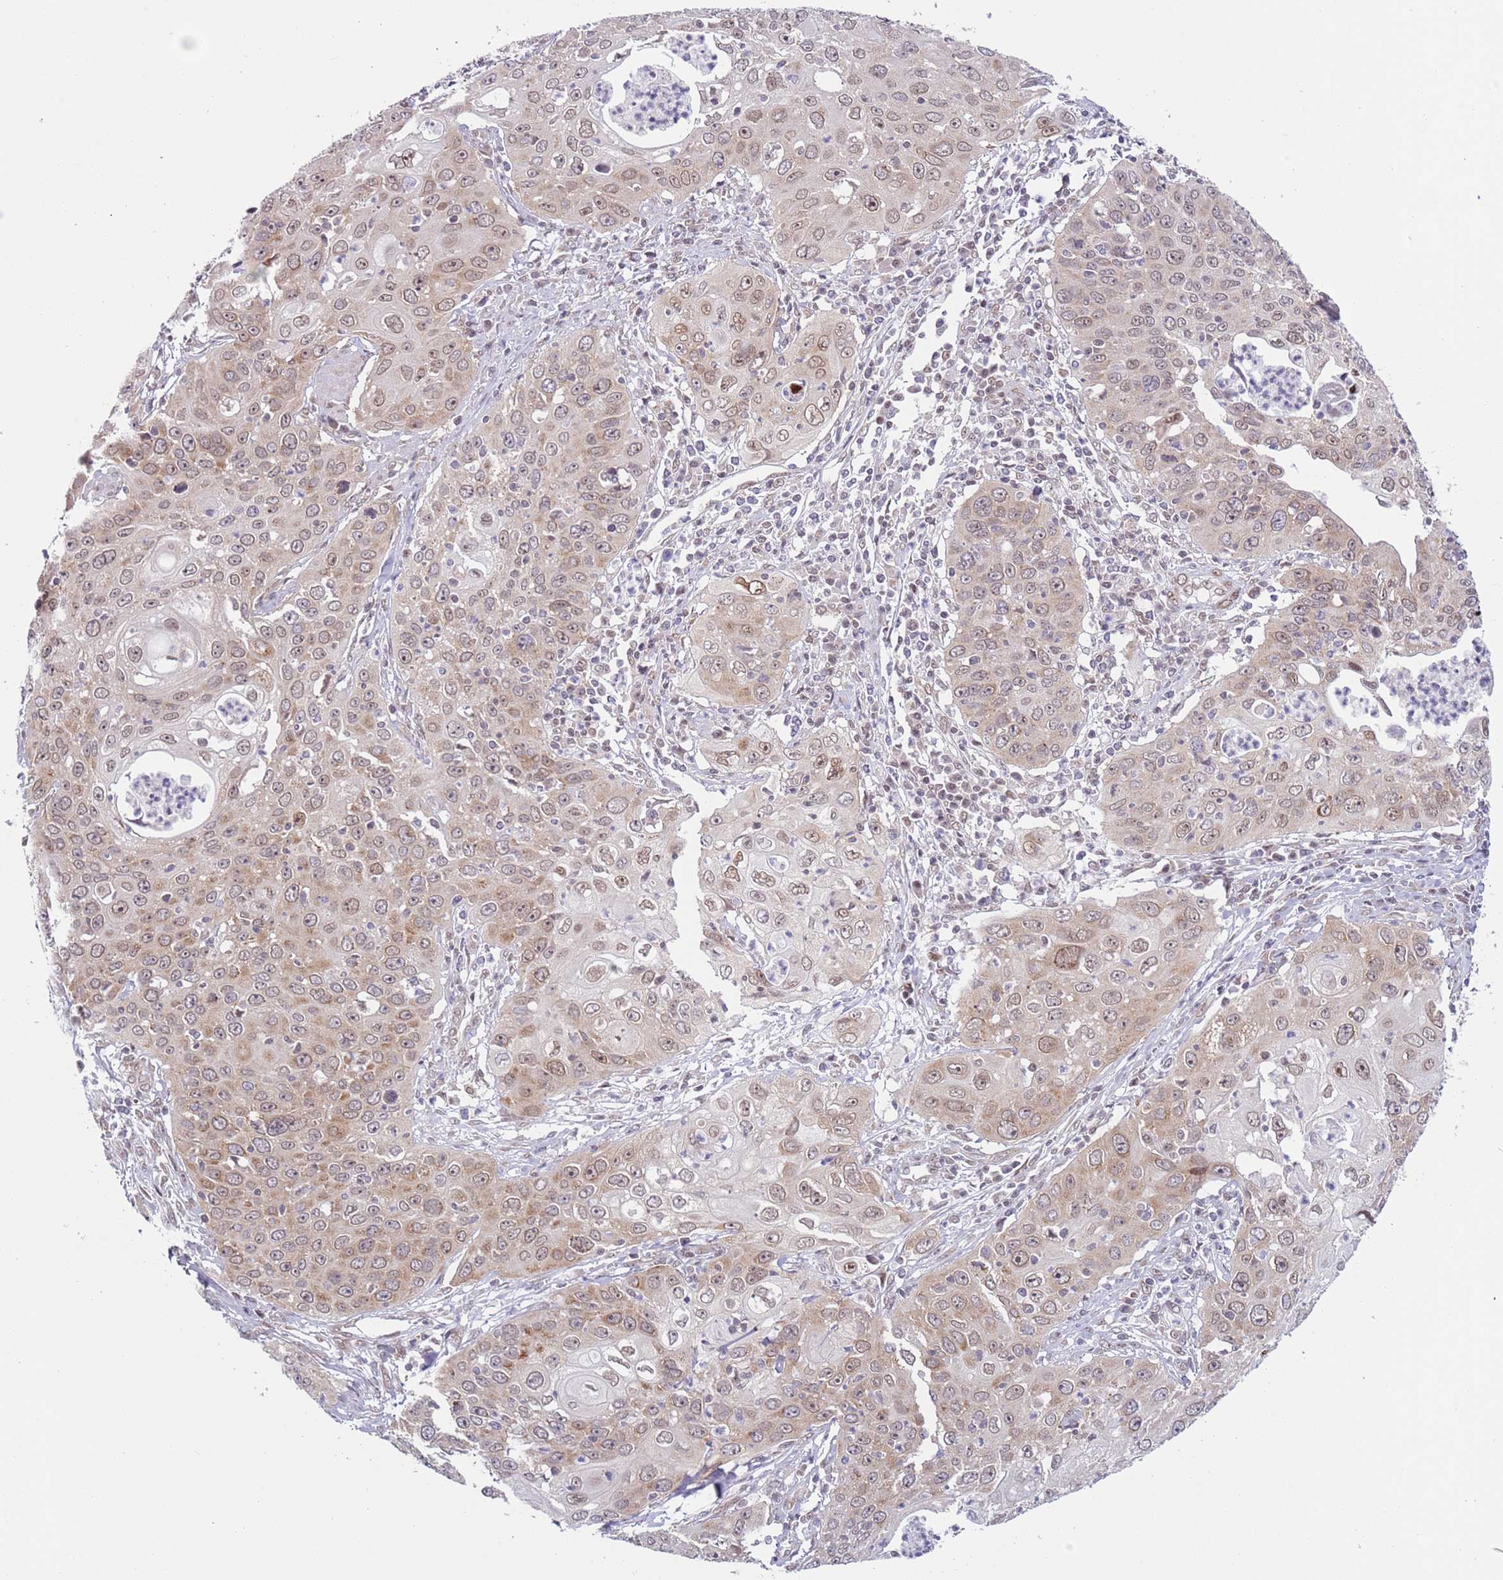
{"staining": {"intensity": "moderate", "quantity": "25%-75%", "location": "cytoplasmic/membranous,nuclear"}, "tissue": "cervical cancer", "cell_type": "Tumor cells", "image_type": "cancer", "snomed": [{"axis": "morphology", "description": "Squamous cell carcinoma, NOS"}, {"axis": "topography", "description": "Cervix"}], "caption": "Cervical cancer stained with a brown dye demonstrates moderate cytoplasmic/membranous and nuclear positive staining in about 25%-75% of tumor cells.", "gene": "SLC25A32", "patient": {"sex": "female", "age": 36}}